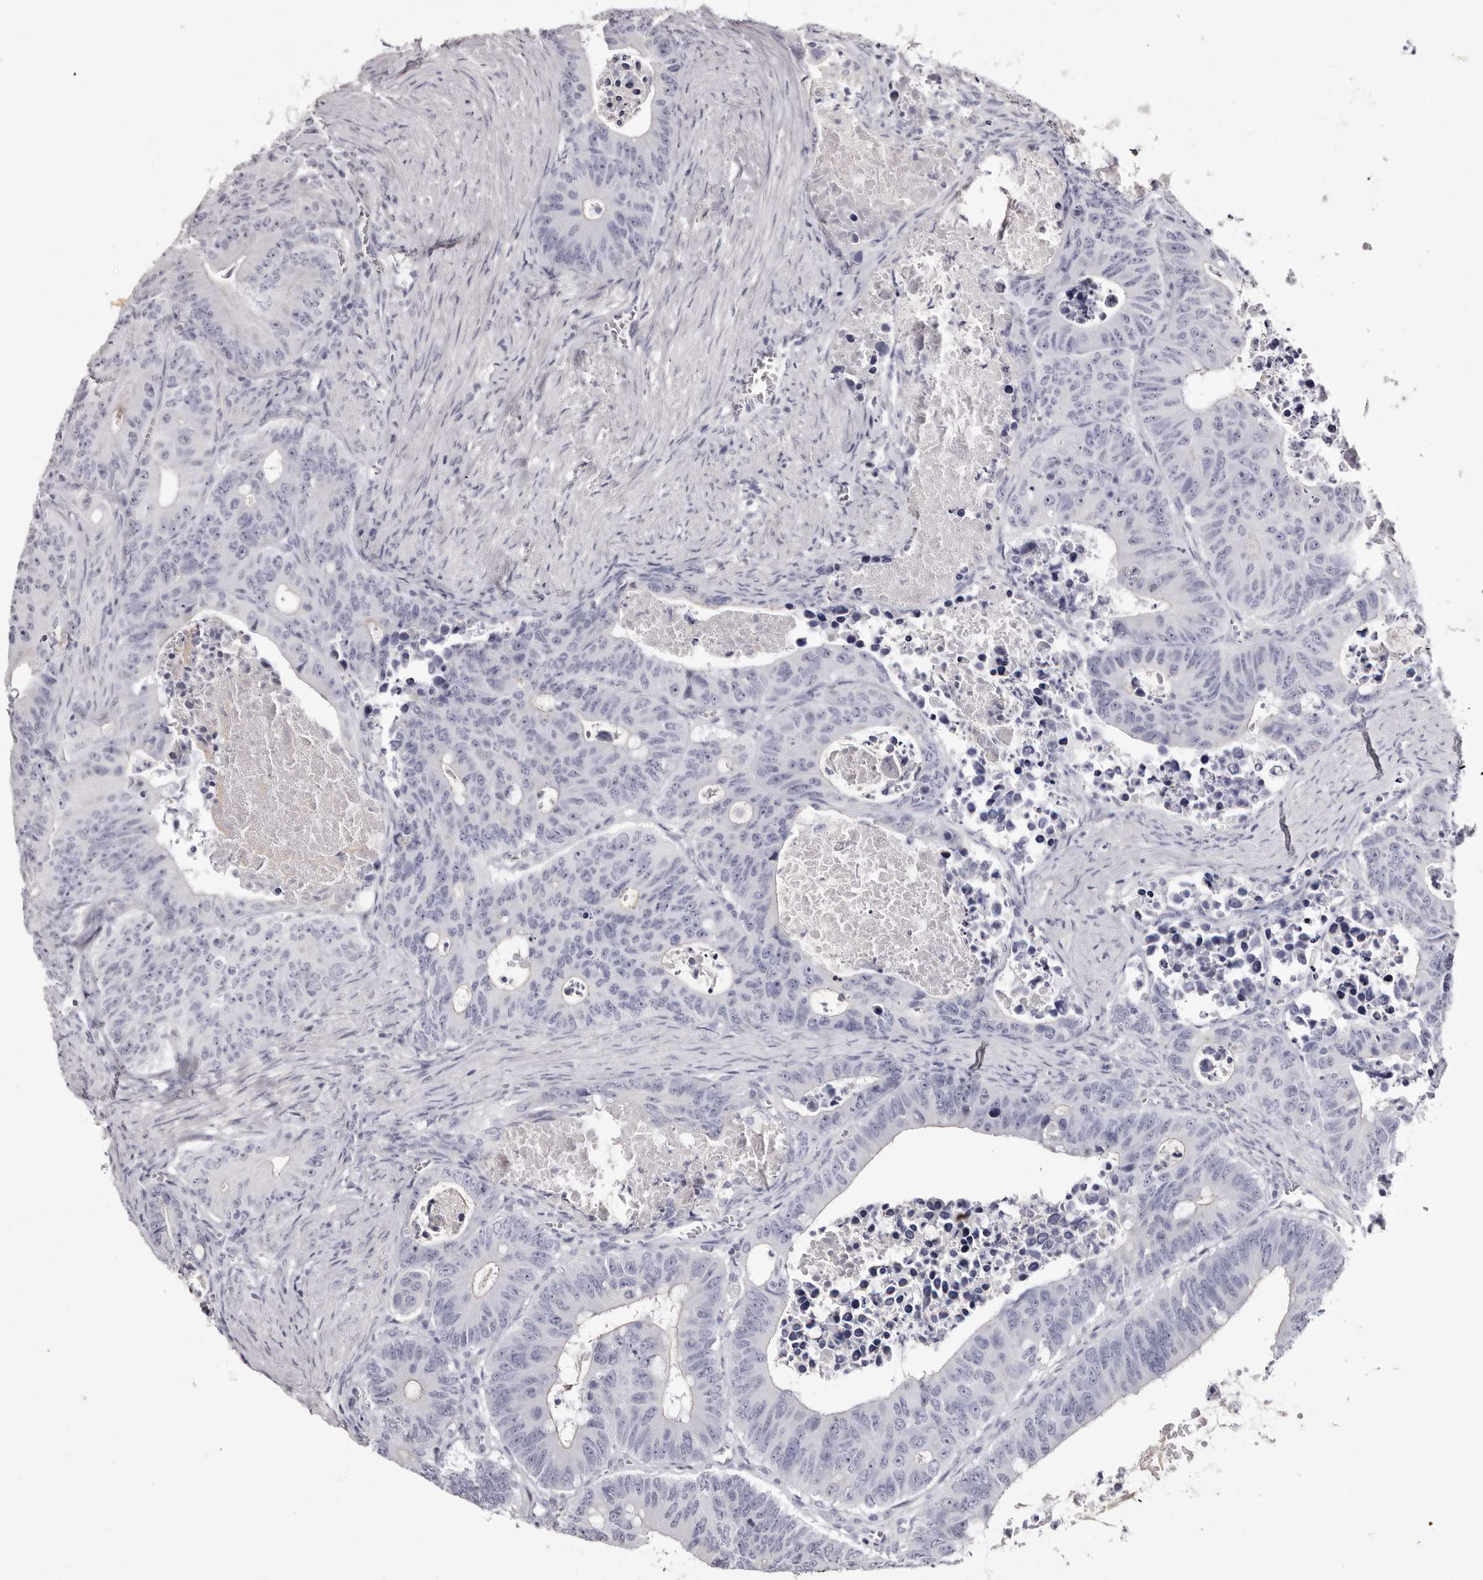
{"staining": {"intensity": "negative", "quantity": "none", "location": "none"}, "tissue": "colorectal cancer", "cell_type": "Tumor cells", "image_type": "cancer", "snomed": [{"axis": "morphology", "description": "Adenocarcinoma, NOS"}, {"axis": "topography", "description": "Colon"}], "caption": "Immunohistochemistry photomicrograph of neoplastic tissue: adenocarcinoma (colorectal) stained with DAB (3,3'-diaminobenzidine) displays no significant protein staining in tumor cells.", "gene": "CA6", "patient": {"sex": "male", "age": 87}}